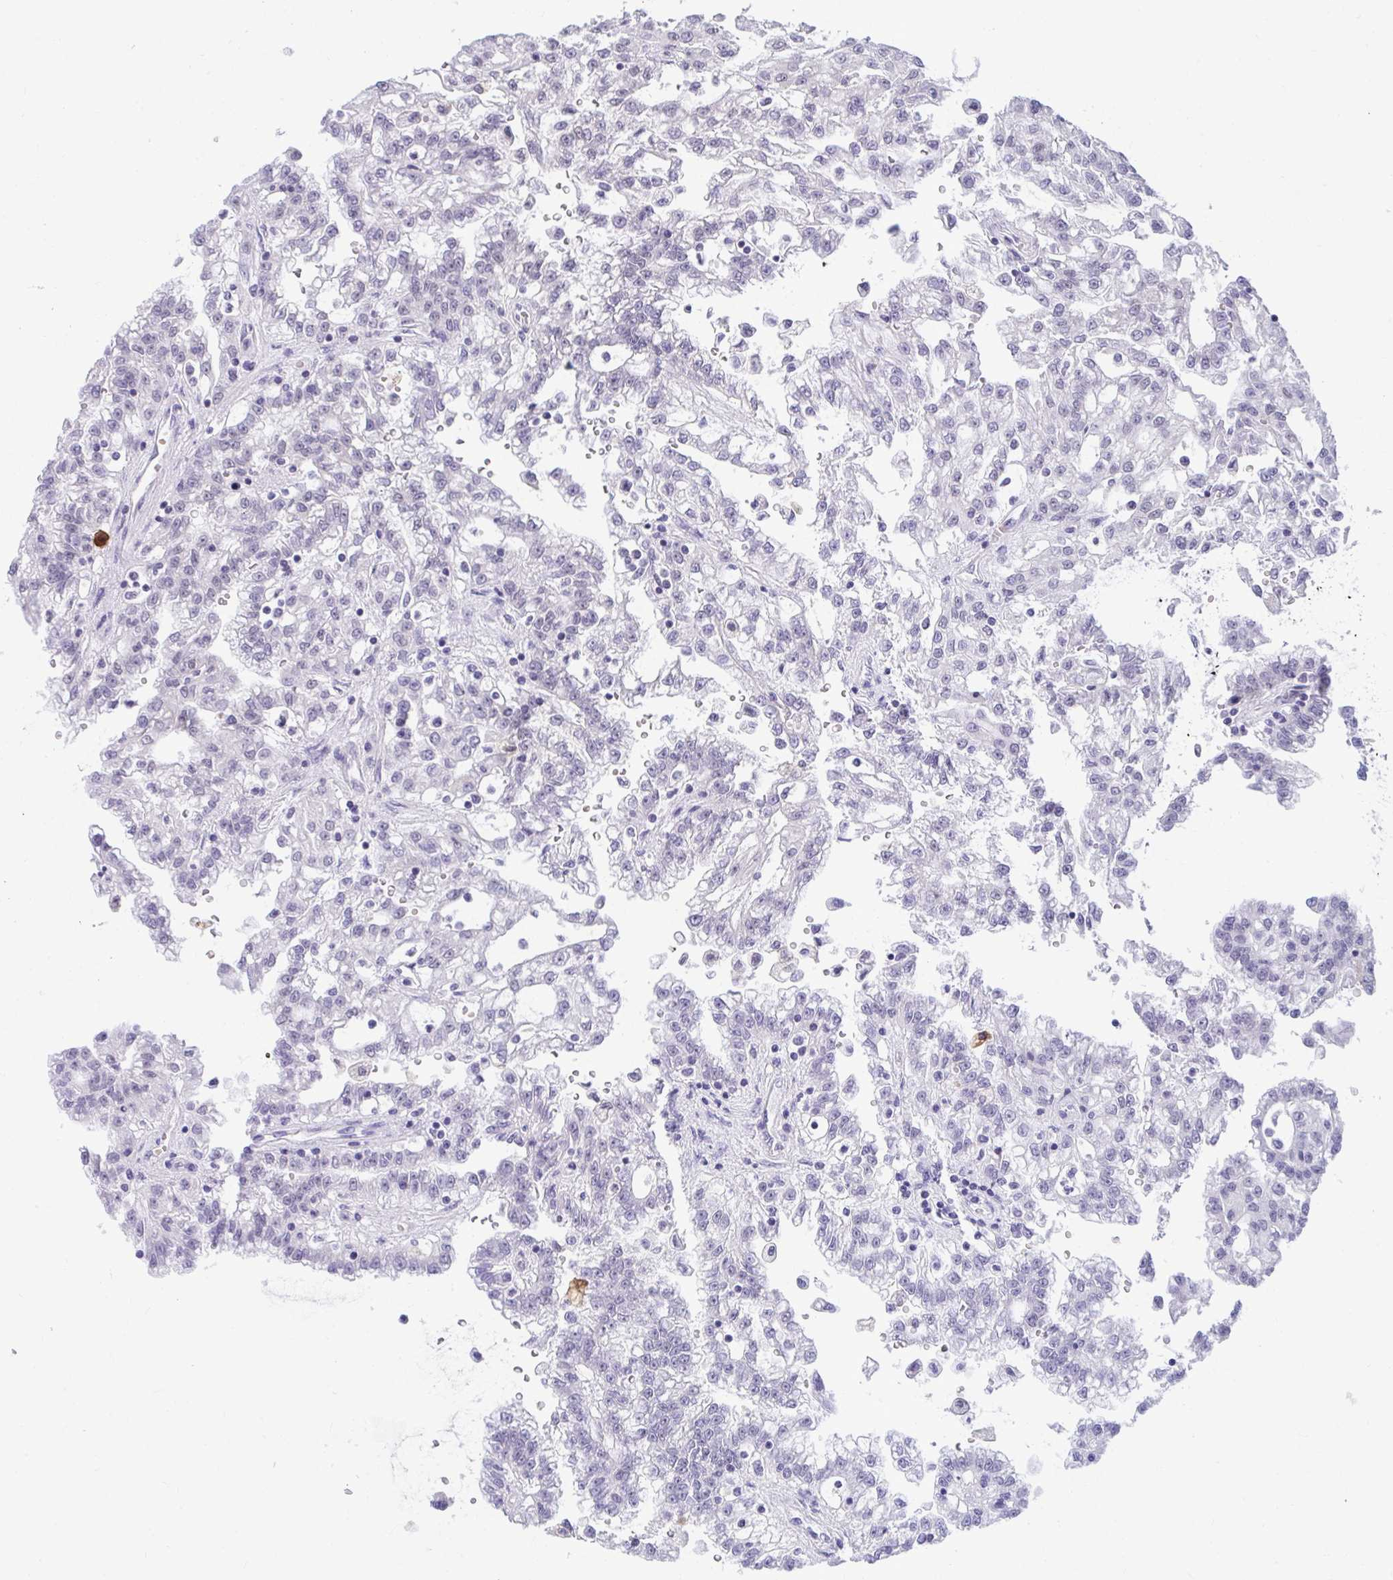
{"staining": {"intensity": "negative", "quantity": "none", "location": "none"}, "tissue": "renal cancer", "cell_type": "Tumor cells", "image_type": "cancer", "snomed": [{"axis": "morphology", "description": "Adenocarcinoma, NOS"}, {"axis": "topography", "description": "Kidney"}], "caption": "Immunohistochemical staining of human renal cancer shows no significant staining in tumor cells. (DAB immunohistochemistry, high magnification).", "gene": "PPP1CA", "patient": {"sex": "male", "age": 63}}